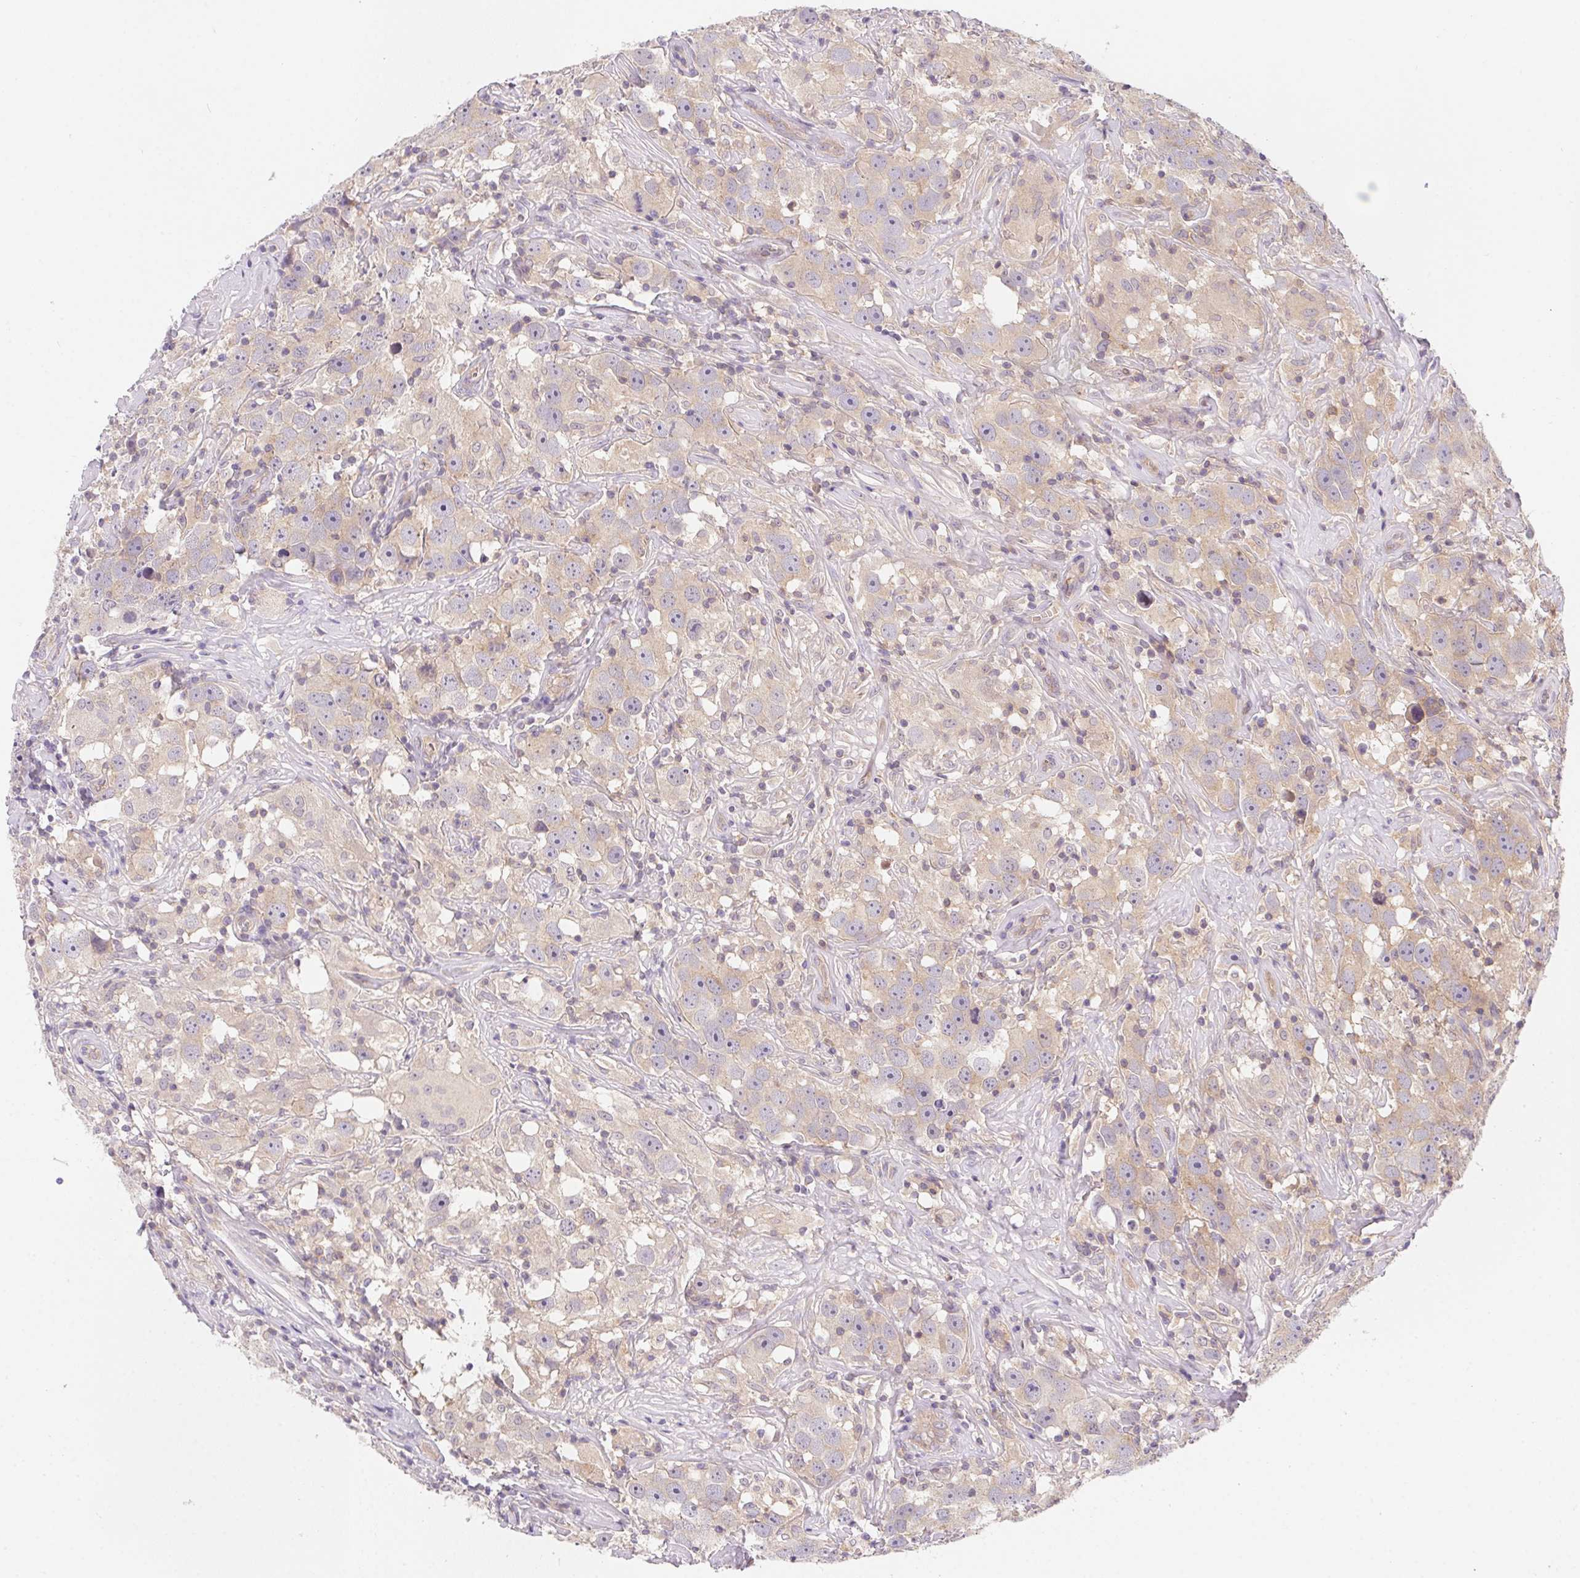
{"staining": {"intensity": "weak", "quantity": "<25%", "location": "cytoplasmic/membranous"}, "tissue": "testis cancer", "cell_type": "Tumor cells", "image_type": "cancer", "snomed": [{"axis": "morphology", "description": "Seminoma, NOS"}, {"axis": "topography", "description": "Testis"}], "caption": "An image of seminoma (testis) stained for a protein displays no brown staining in tumor cells.", "gene": "PRKAA1", "patient": {"sex": "male", "age": 49}}